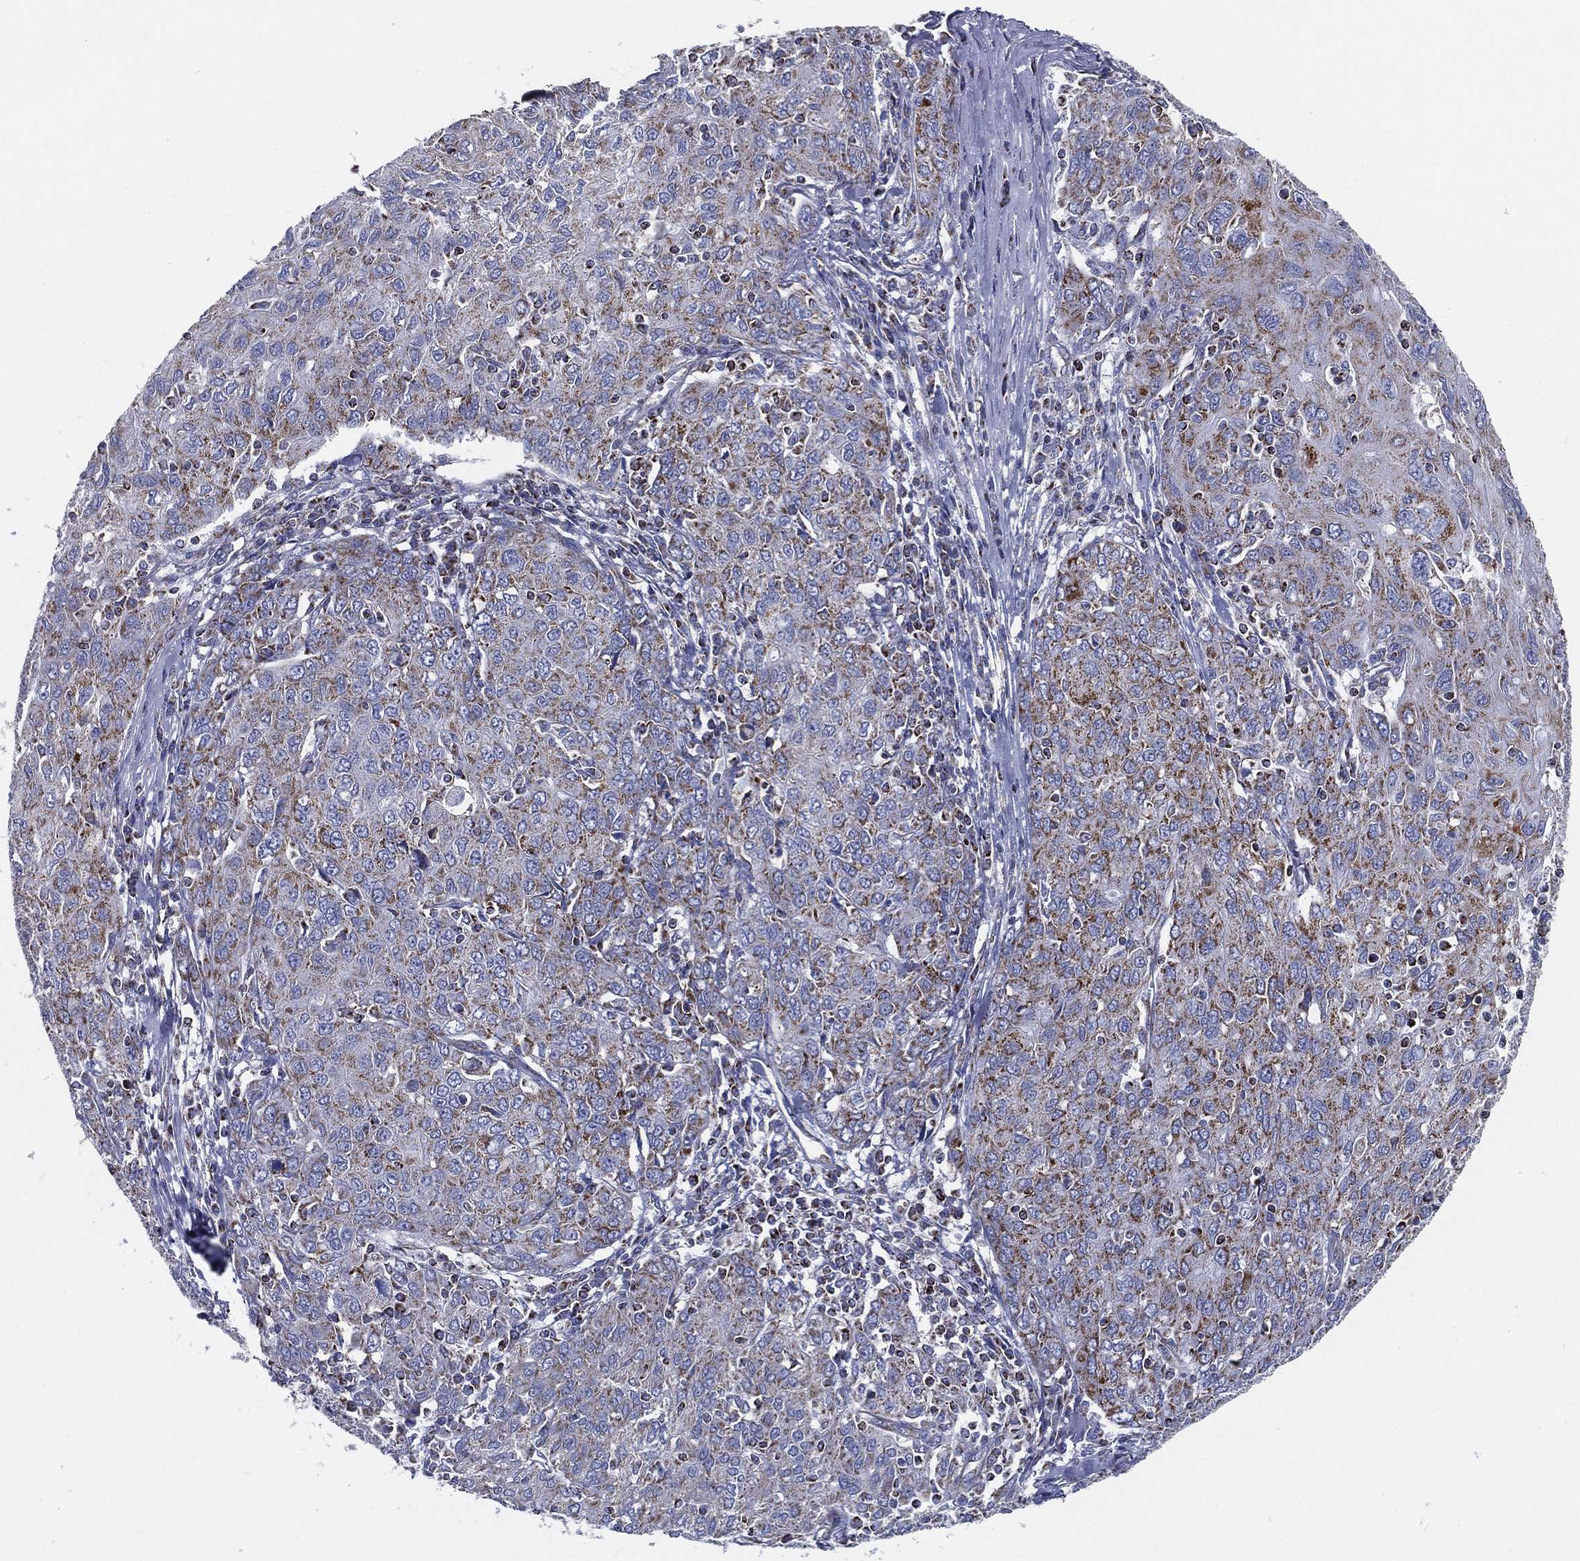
{"staining": {"intensity": "moderate", "quantity": "25%-75%", "location": "cytoplasmic/membranous"}, "tissue": "ovarian cancer", "cell_type": "Tumor cells", "image_type": "cancer", "snomed": [{"axis": "morphology", "description": "Carcinoma, endometroid"}, {"axis": "topography", "description": "Ovary"}], "caption": "Immunohistochemistry (DAB) staining of human ovarian endometroid carcinoma demonstrates moderate cytoplasmic/membranous protein expression in about 25%-75% of tumor cells. (DAB = brown stain, brightfield microscopy at high magnification).", "gene": "SFXN1", "patient": {"sex": "female", "age": 50}}